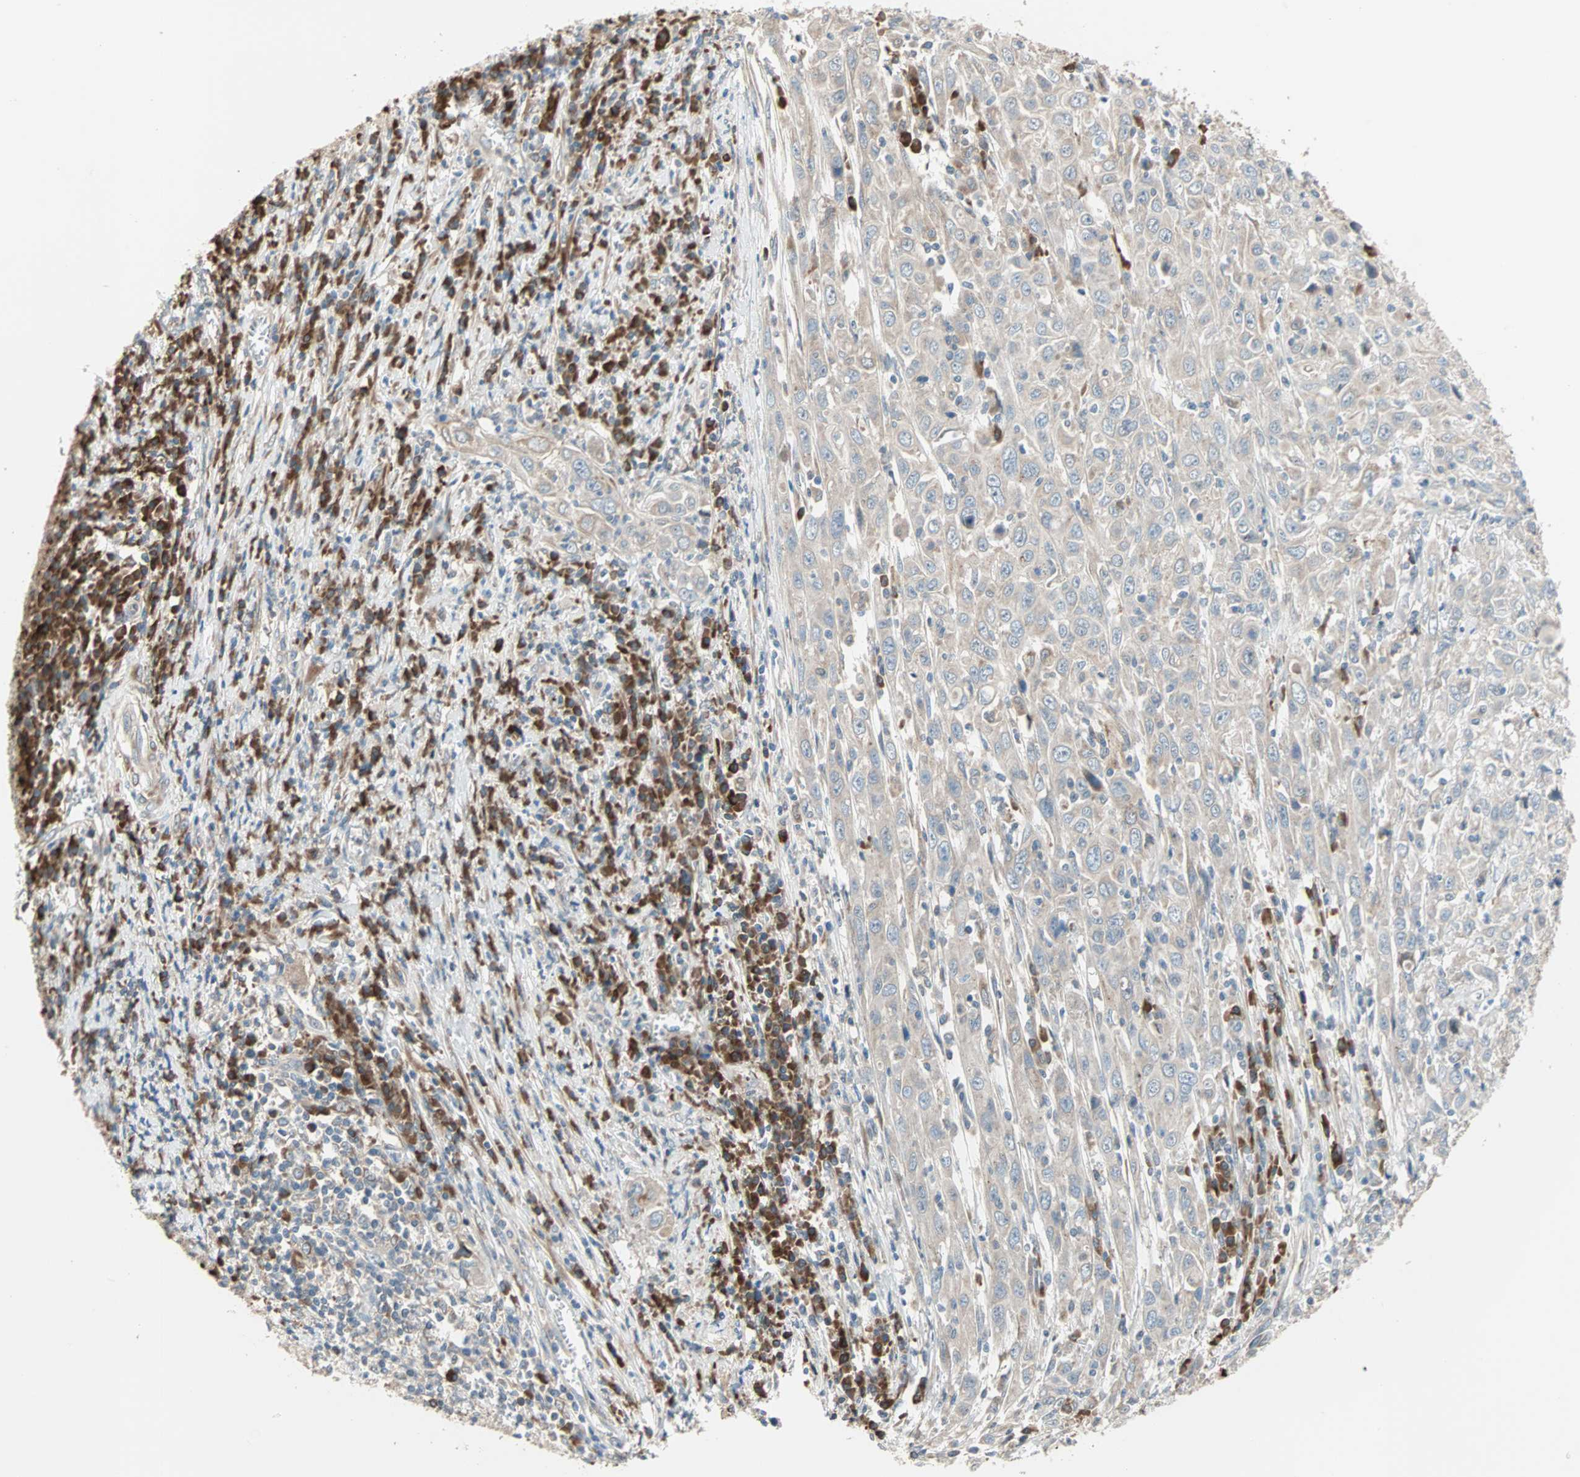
{"staining": {"intensity": "weak", "quantity": ">75%", "location": "cytoplasmic/membranous"}, "tissue": "cervical cancer", "cell_type": "Tumor cells", "image_type": "cancer", "snomed": [{"axis": "morphology", "description": "Squamous cell carcinoma, NOS"}, {"axis": "topography", "description": "Cervix"}], "caption": "Weak cytoplasmic/membranous expression for a protein is appreciated in about >75% of tumor cells of cervical cancer (squamous cell carcinoma) using immunohistochemistry (IHC).", "gene": "SAR1A", "patient": {"sex": "female", "age": 46}}